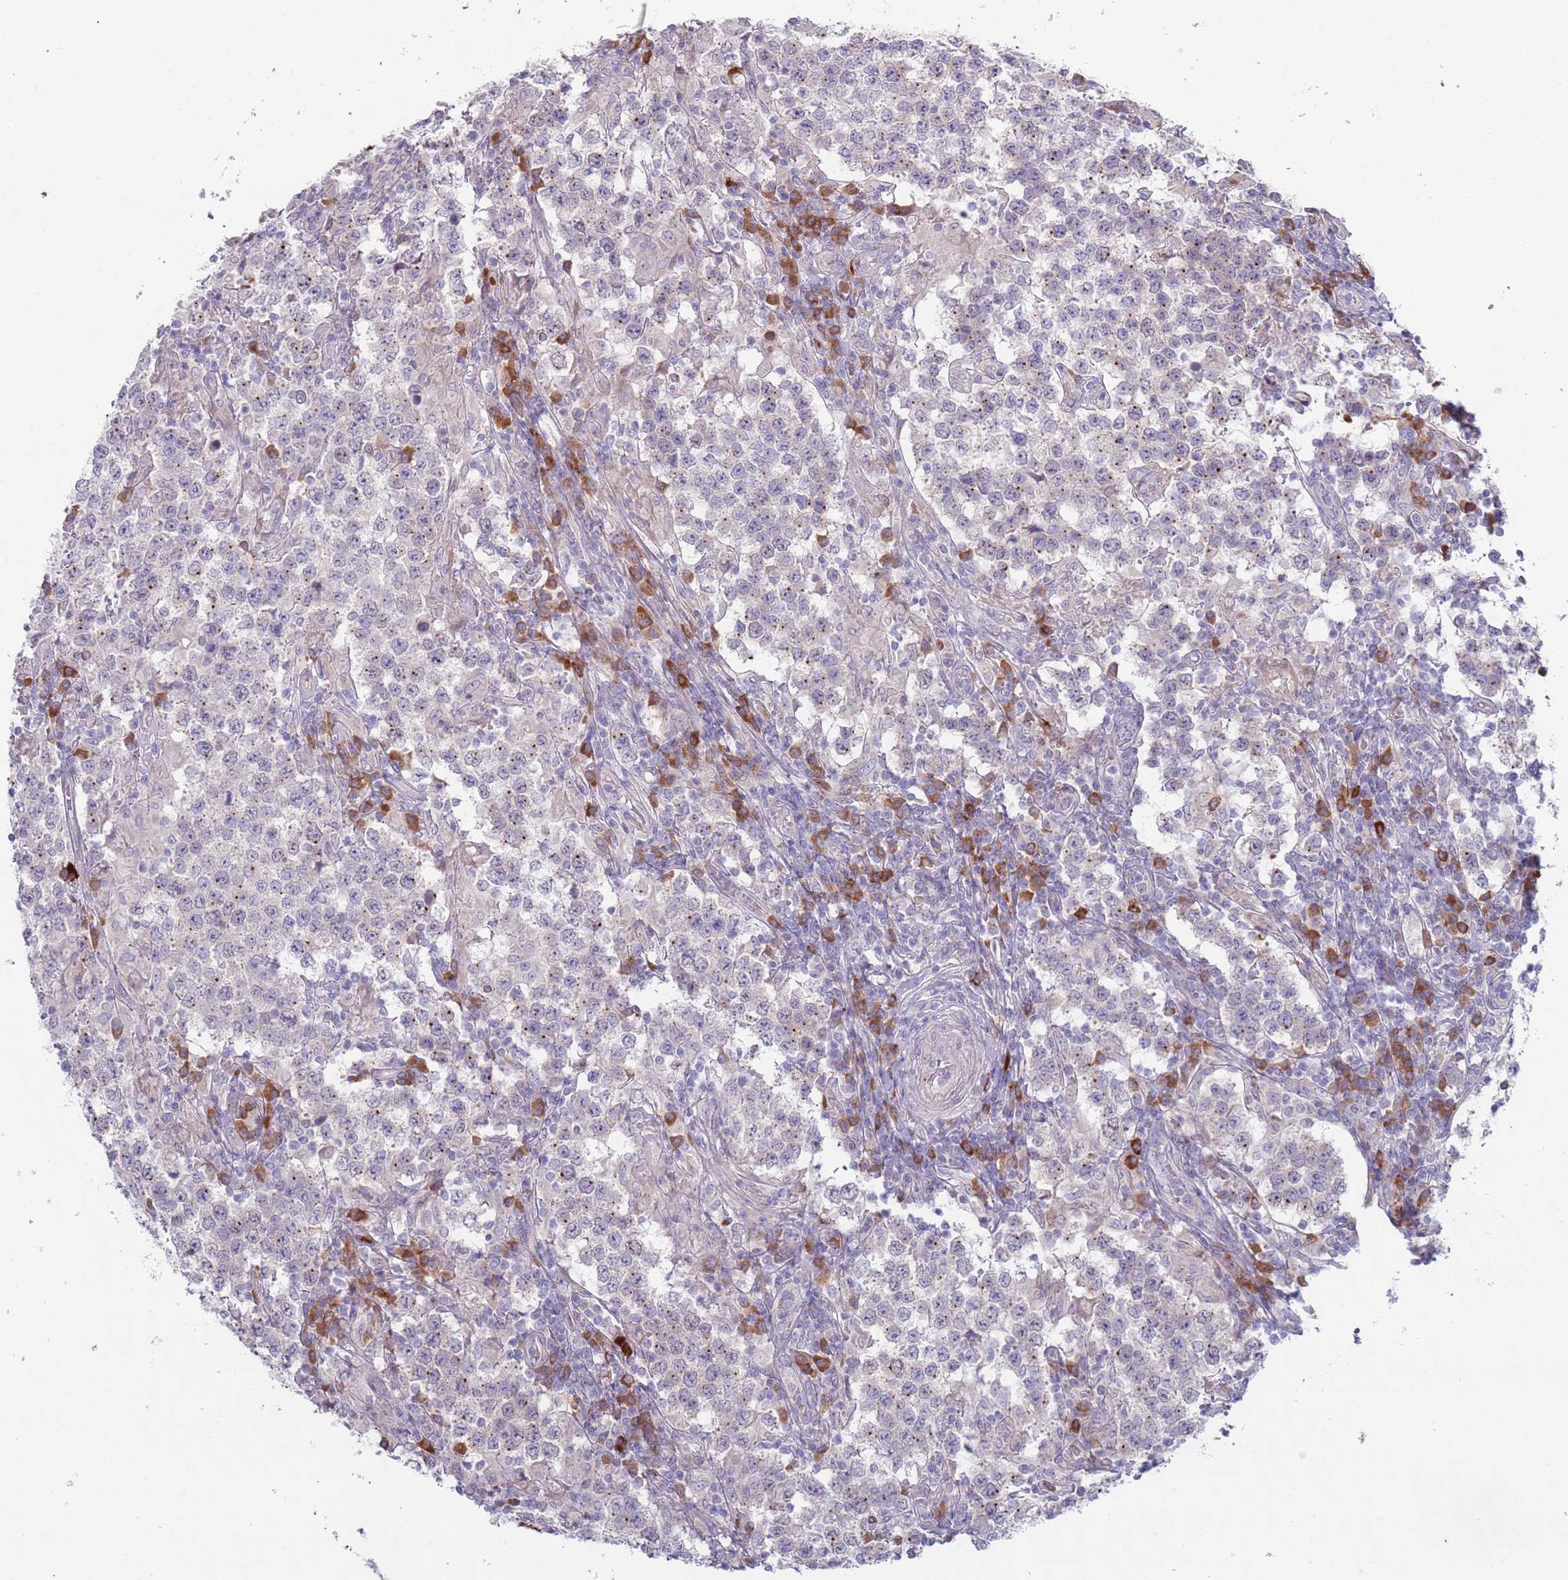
{"staining": {"intensity": "negative", "quantity": "none", "location": "none"}, "tissue": "testis cancer", "cell_type": "Tumor cells", "image_type": "cancer", "snomed": [{"axis": "morphology", "description": "Seminoma, NOS"}, {"axis": "morphology", "description": "Carcinoma, Embryonal, NOS"}, {"axis": "topography", "description": "Testis"}], "caption": "Photomicrograph shows no protein expression in tumor cells of testis cancer (embryonal carcinoma) tissue.", "gene": "LTB", "patient": {"sex": "male", "age": 41}}